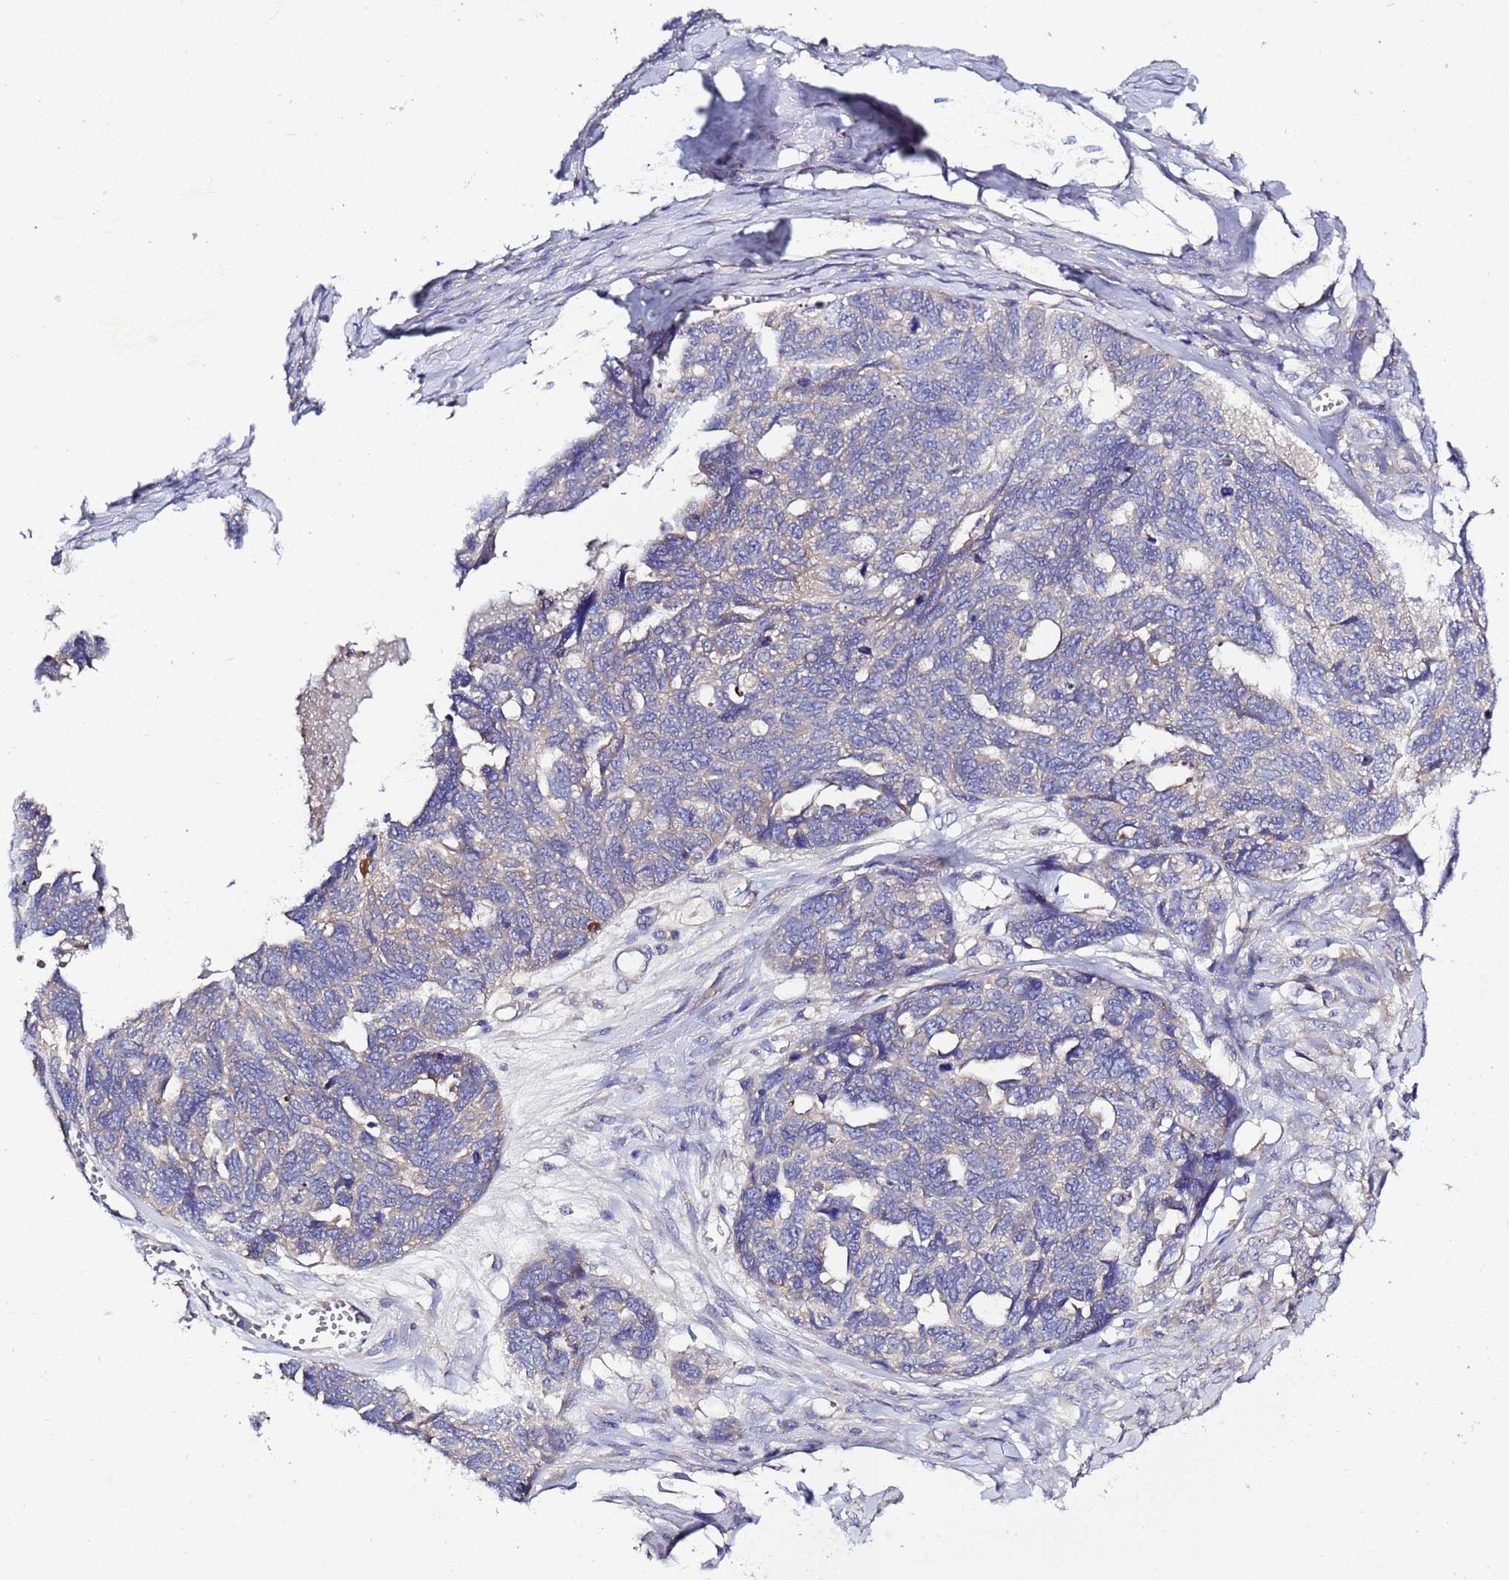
{"staining": {"intensity": "negative", "quantity": "none", "location": "none"}, "tissue": "ovarian cancer", "cell_type": "Tumor cells", "image_type": "cancer", "snomed": [{"axis": "morphology", "description": "Cystadenocarcinoma, serous, NOS"}, {"axis": "topography", "description": "Ovary"}], "caption": "Micrograph shows no protein expression in tumor cells of ovarian cancer tissue.", "gene": "RC3H2", "patient": {"sex": "female", "age": 79}}